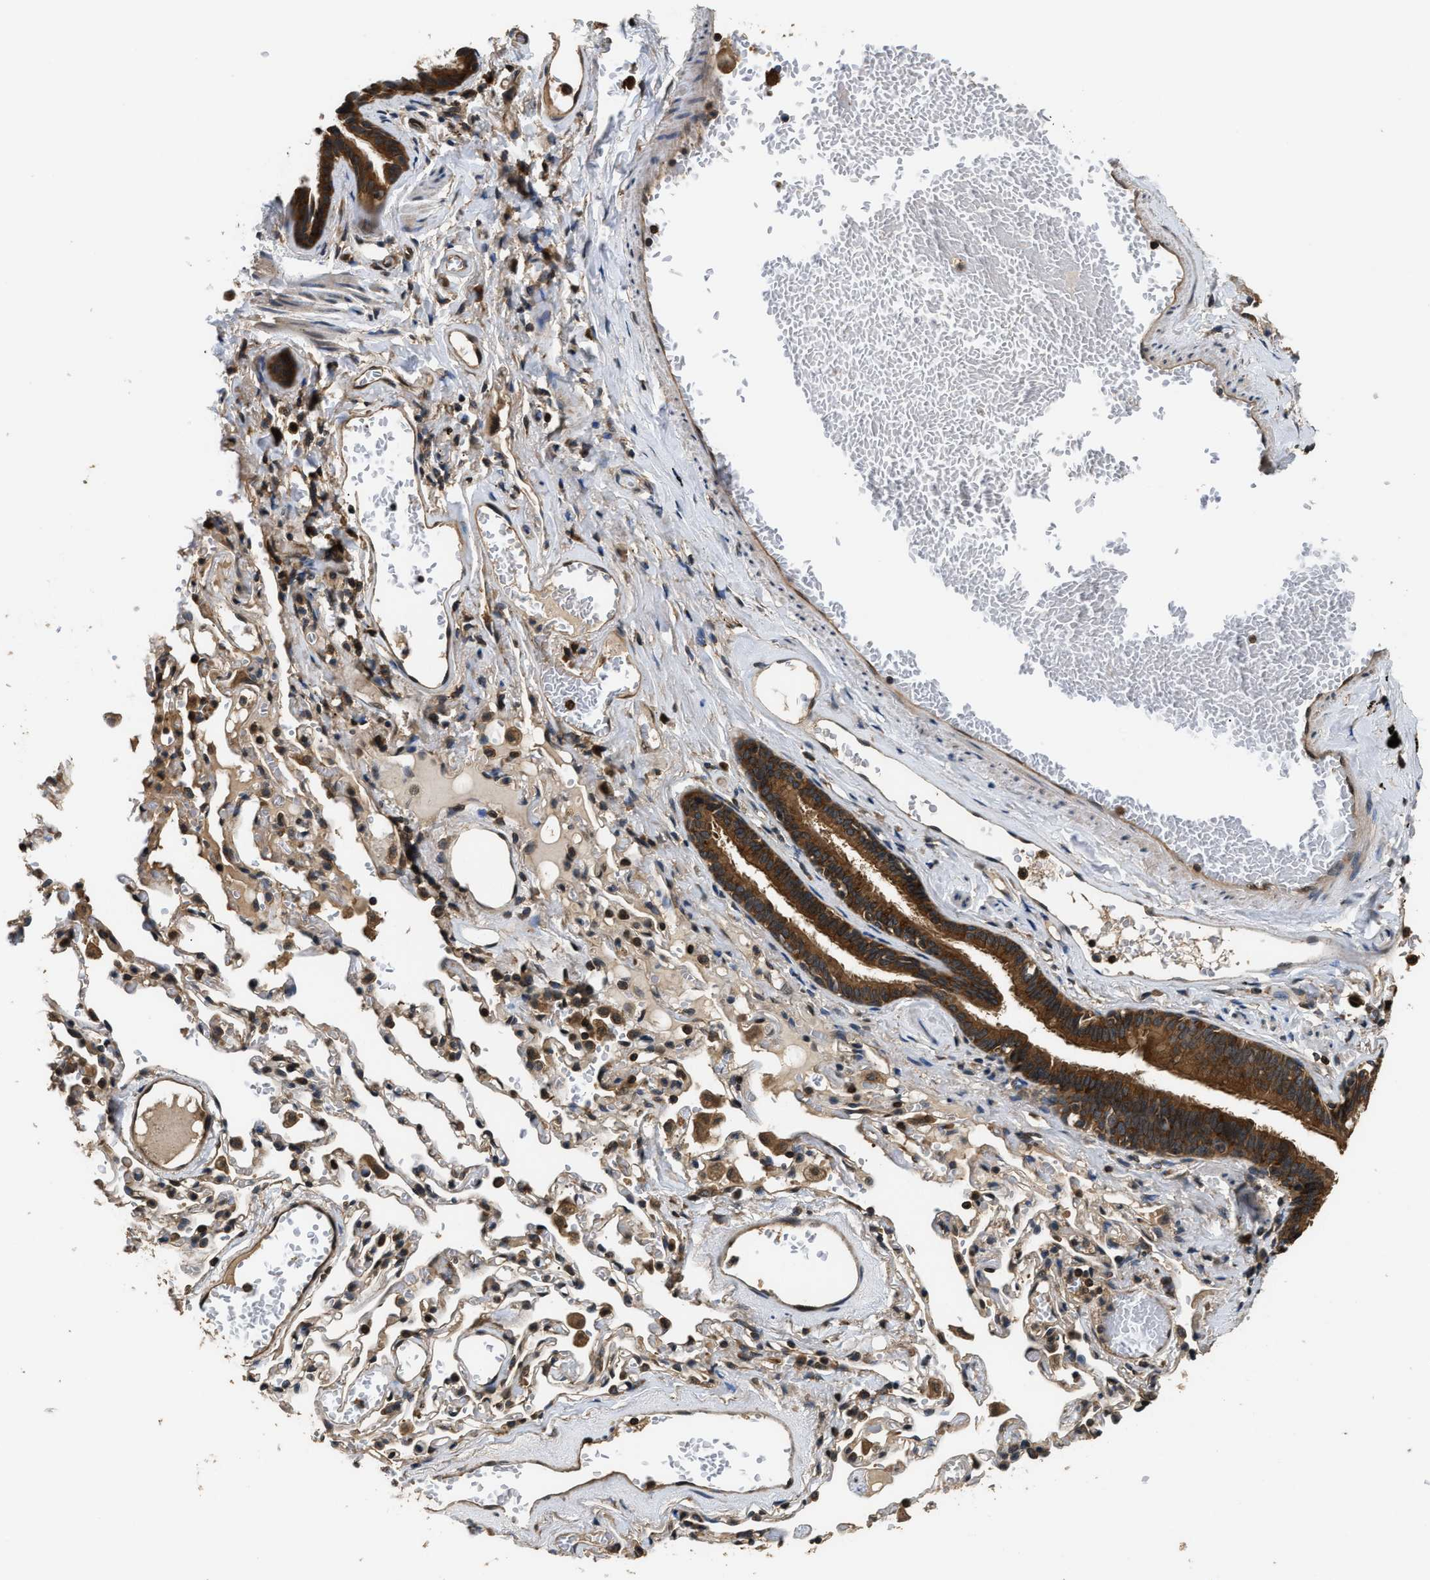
{"staining": {"intensity": "strong", "quantity": ">75%", "location": "cytoplasmic/membranous"}, "tissue": "bronchus", "cell_type": "Respiratory epithelial cells", "image_type": "normal", "snomed": [{"axis": "morphology", "description": "Normal tissue, NOS"}, {"axis": "morphology", "description": "Inflammation, NOS"}, {"axis": "topography", "description": "Cartilage tissue"}, {"axis": "topography", "description": "Lung"}], "caption": "Strong cytoplasmic/membranous positivity for a protein is seen in about >75% of respiratory epithelial cells of unremarkable bronchus using immunohistochemistry.", "gene": "DNAJC2", "patient": {"sex": "male", "age": 71}}